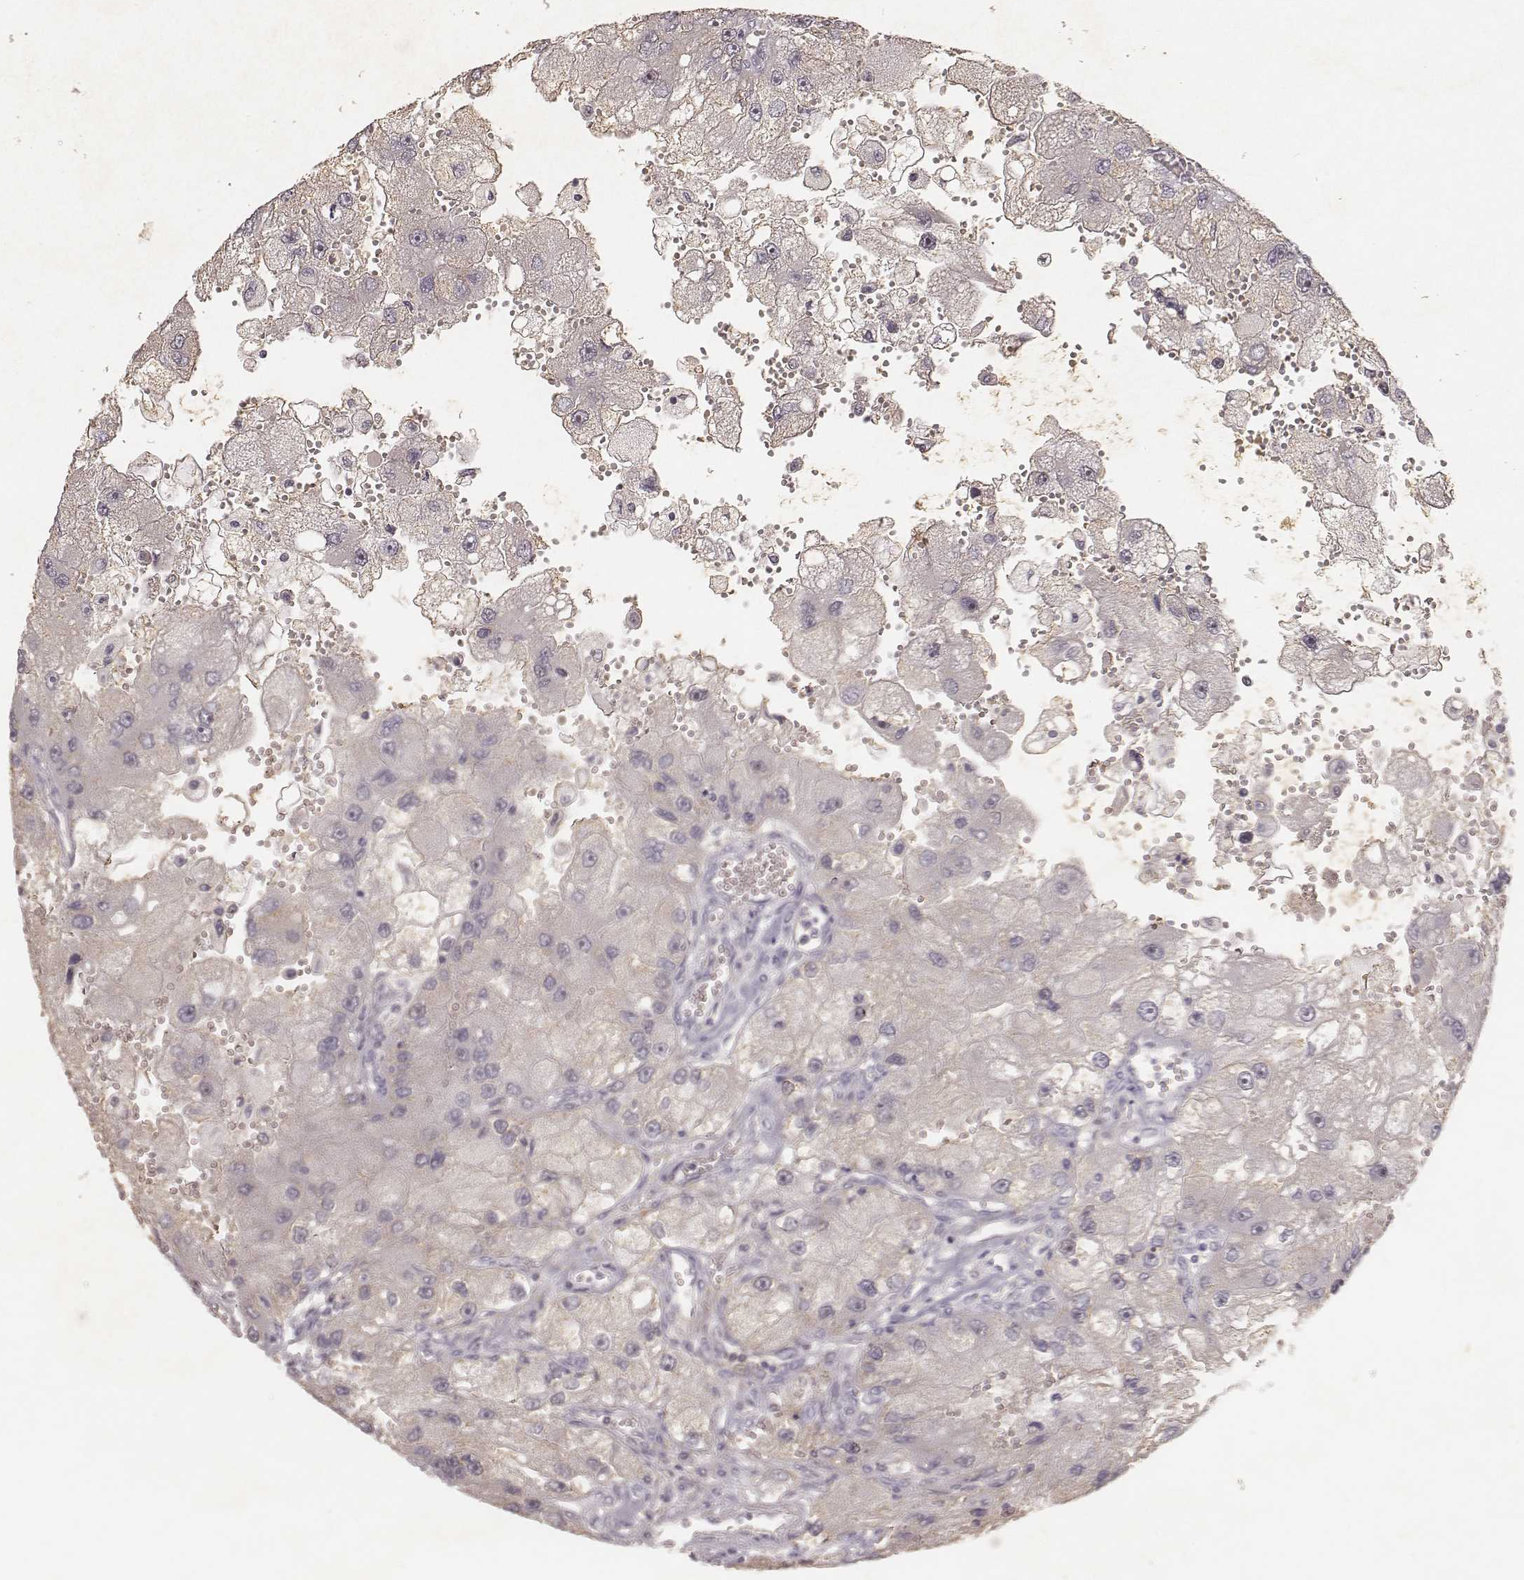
{"staining": {"intensity": "negative", "quantity": "none", "location": "none"}, "tissue": "renal cancer", "cell_type": "Tumor cells", "image_type": "cancer", "snomed": [{"axis": "morphology", "description": "Adenocarcinoma, NOS"}, {"axis": "topography", "description": "Kidney"}], "caption": "This is a micrograph of immunohistochemistry (IHC) staining of renal cancer, which shows no expression in tumor cells.", "gene": "MADCAM1", "patient": {"sex": "male", "age": 63}}